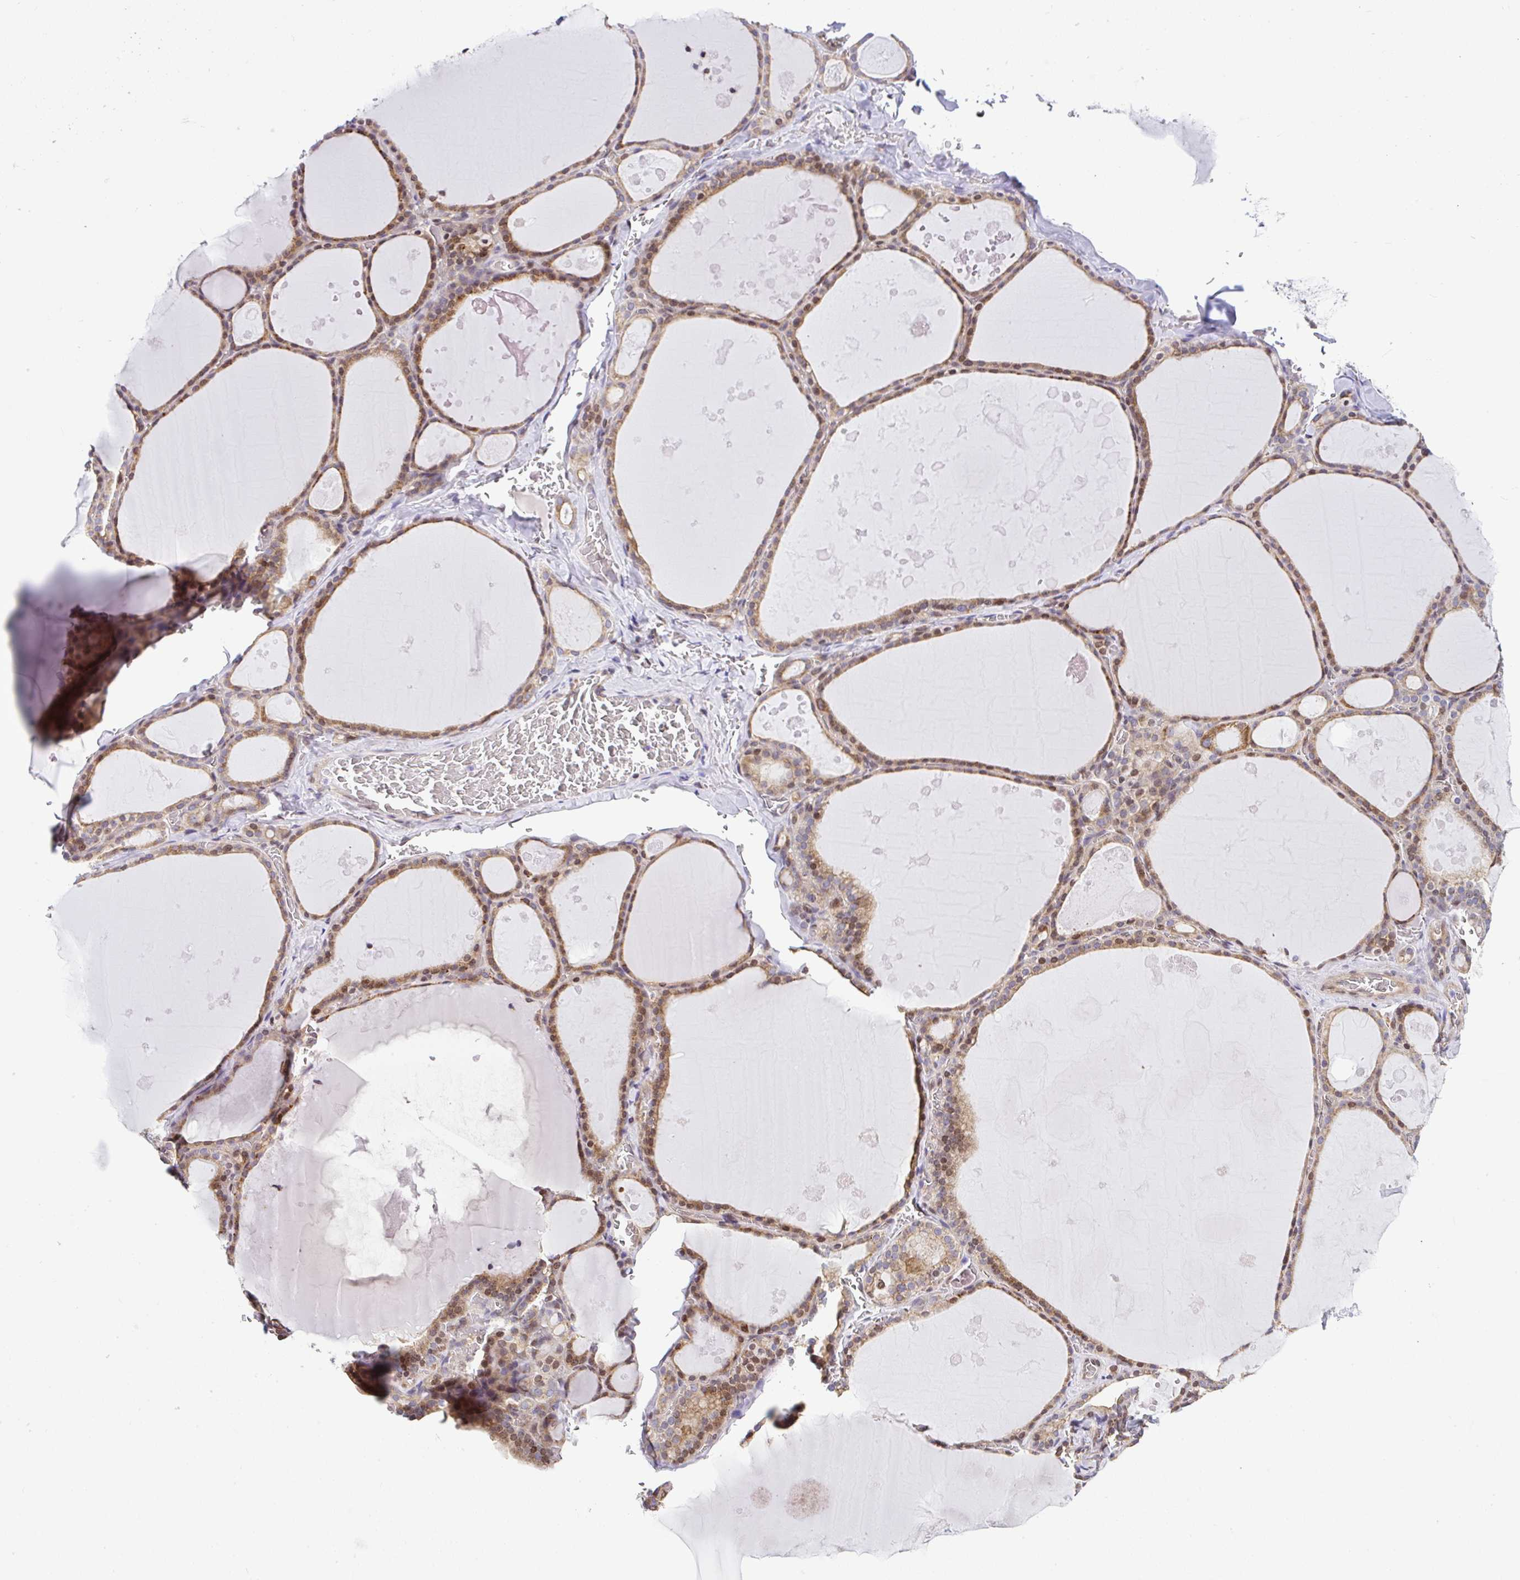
{"staining": {"intensity": "moderate", "quantity": ">75%", "location": "cytoplasmic/membranous,nuclear"}, "tissue": "thyroid gland", "cell_type": "Glandular cells", "image_type": "normal", "snomed": [{"axis": "morphology", "description": "Normal tissue, NOS"}, {"axis": "topography", "description": "Thyroid gland"}], "caption": "IHC (DAB (3,3'-diaminobenzidine)) staining of unremarkable thyroid gland demonstrates moderate cytoplasmic/membranous,nuclear protein staining in approximately >75% of glandular cells.", "gene": "FIGNL1", "patient": {"sex": "male", "age": 56}}